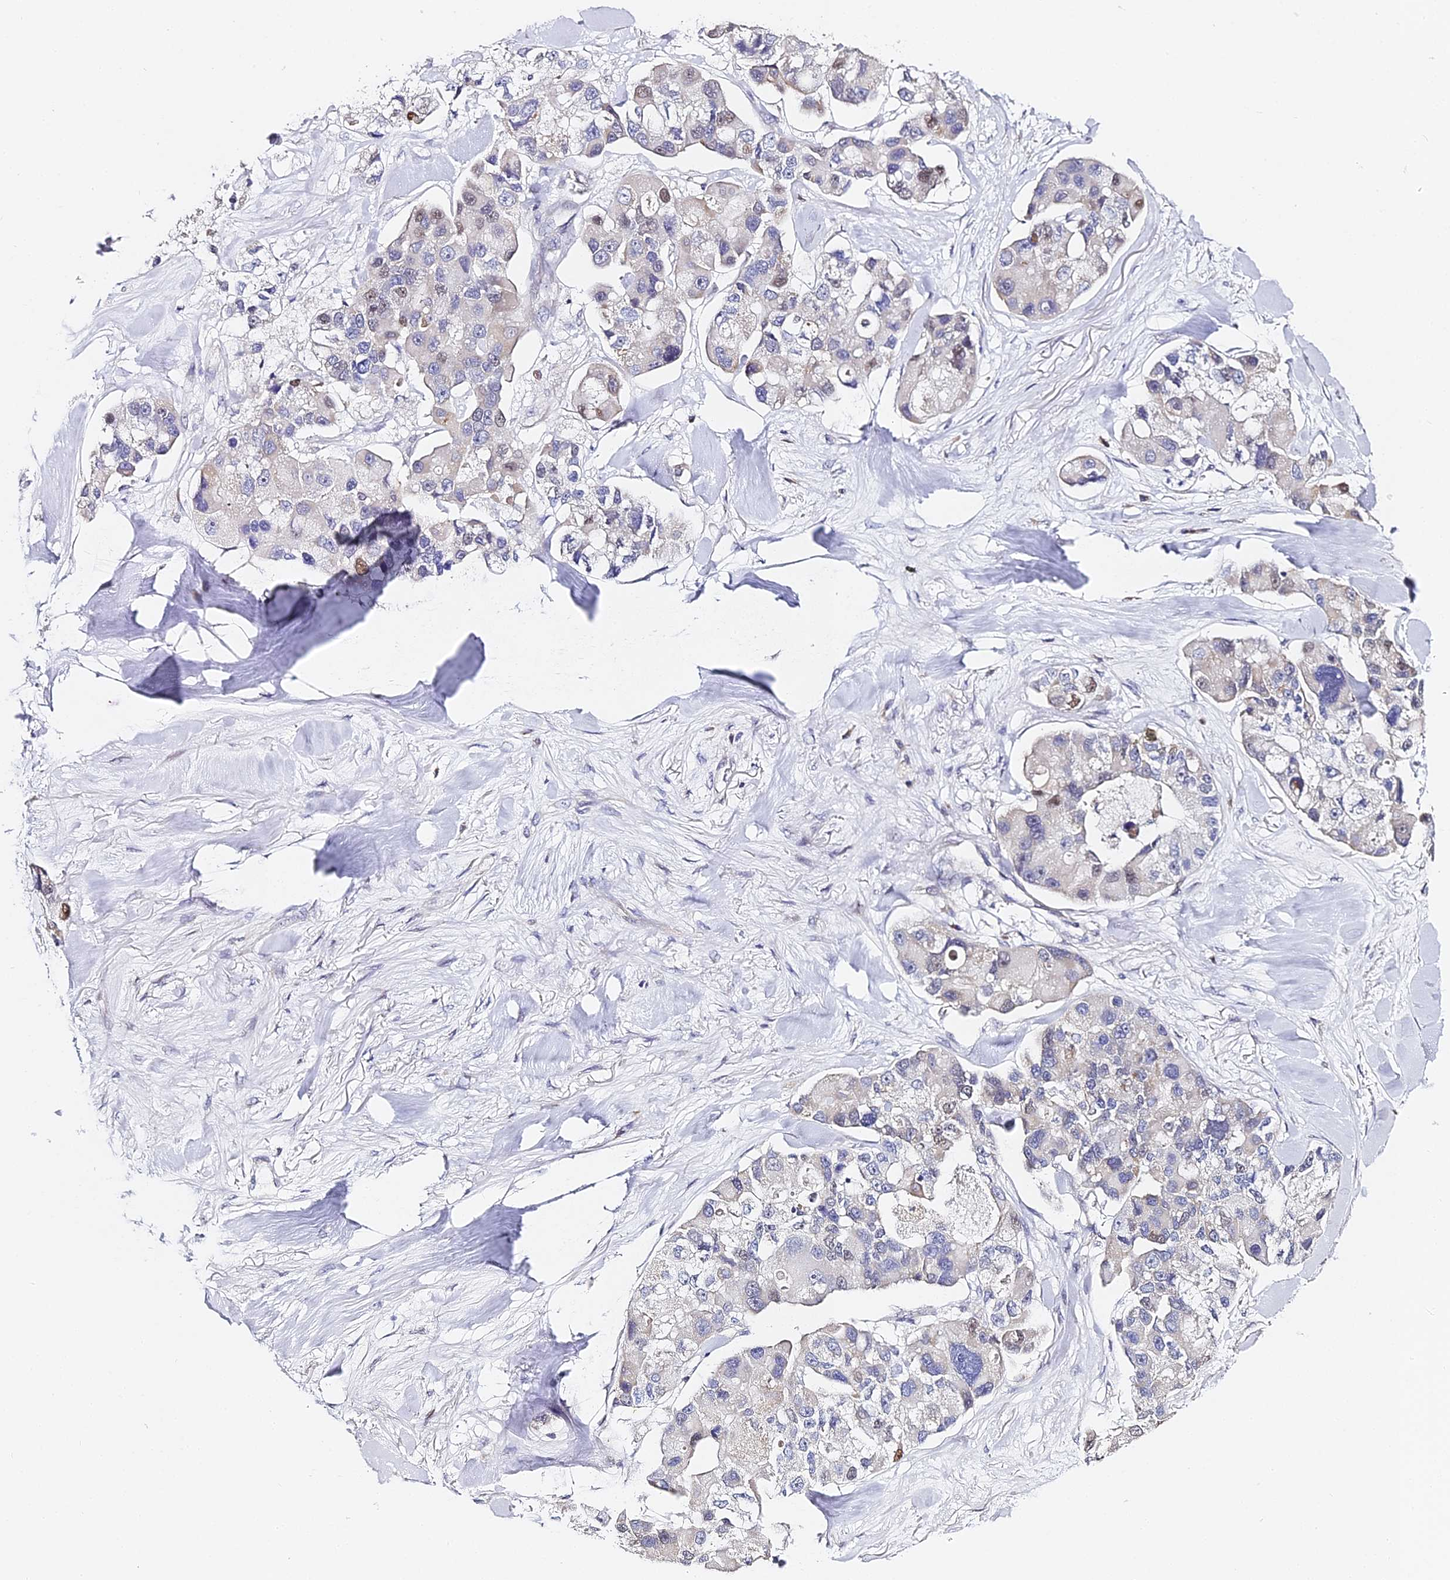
{"staining": {"intensity": "weak", "quantity": "<25%", "location": "nuclear"}, "tissue": "lung cancer", "cell_type": "Tumor cells", "image_type": "cancer", "snomed": [{"axis": "morphology", "description": "Adenocarcinoma, NOS"}, {"axis": "topography", "description": "Lung"}], "caption": "Tumor cells show no significant expression in lung cancer. (Brightfield microscopy of DAB IHC at high magnification).", "gene": "SERP1", "patient": {"sex": "female", "age": 54}}